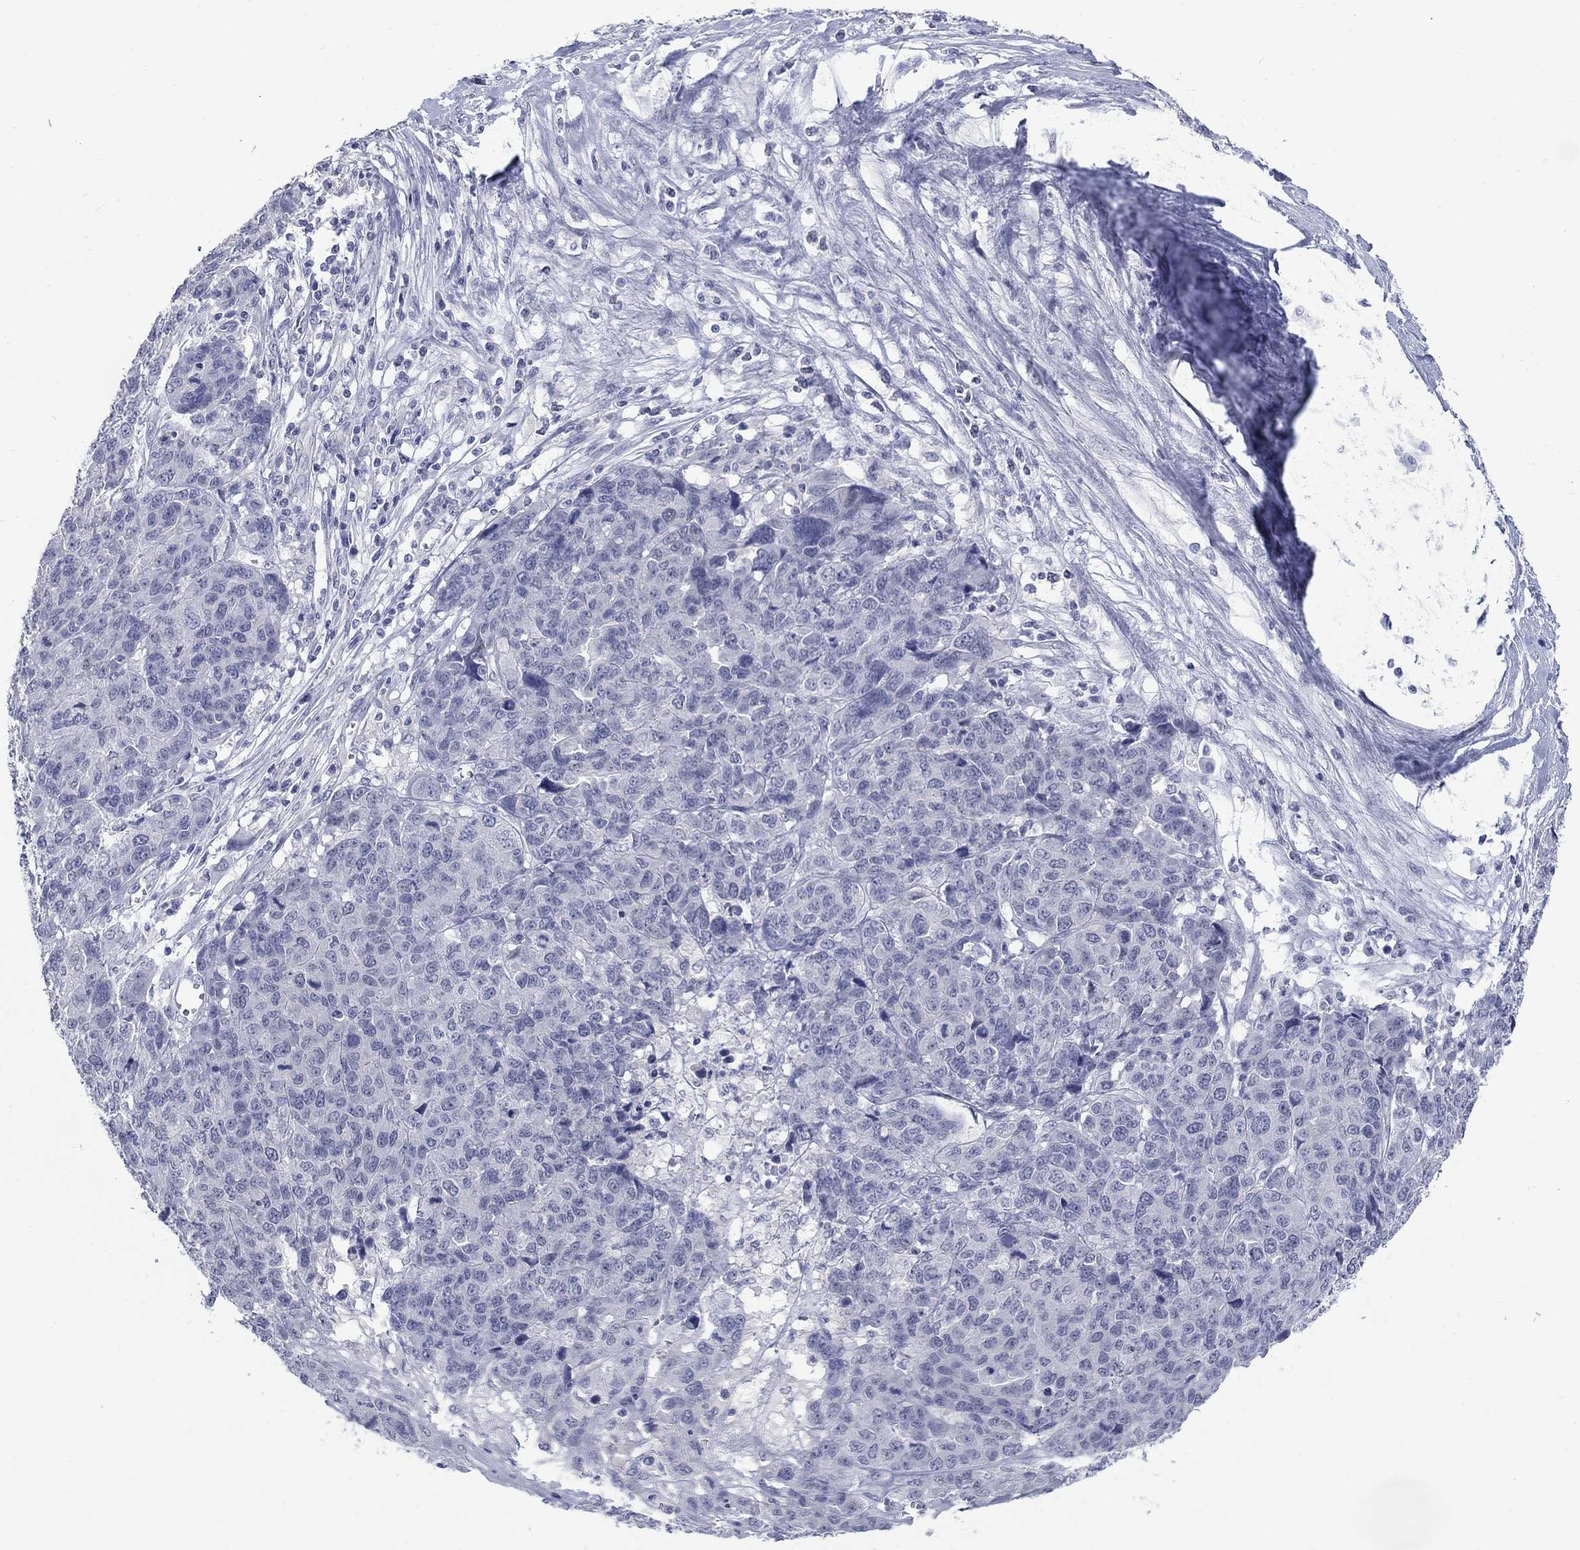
{"staining": {"intensity": "negative", "quantity": "none", "location": "none"}, "tissue": "ovarian cancer", "cell_type": "Tumor cells", "image_type": "cancer", "snomed": [{"axis": "morphology", "description": "Cystadenocarcinoma, serous, NOS"}, {"axis": "topography", "description": "Ovary"}], "caption": "Immunohistochemistry (IHC) photomicrograph of ovarian cancer (serous cystadenocarcinoma) stained for a protein (brown), which shows no expression in tumor cells.", "gene": "ATP6V1G2", "patient": {"sex": "female", "age": 87}}